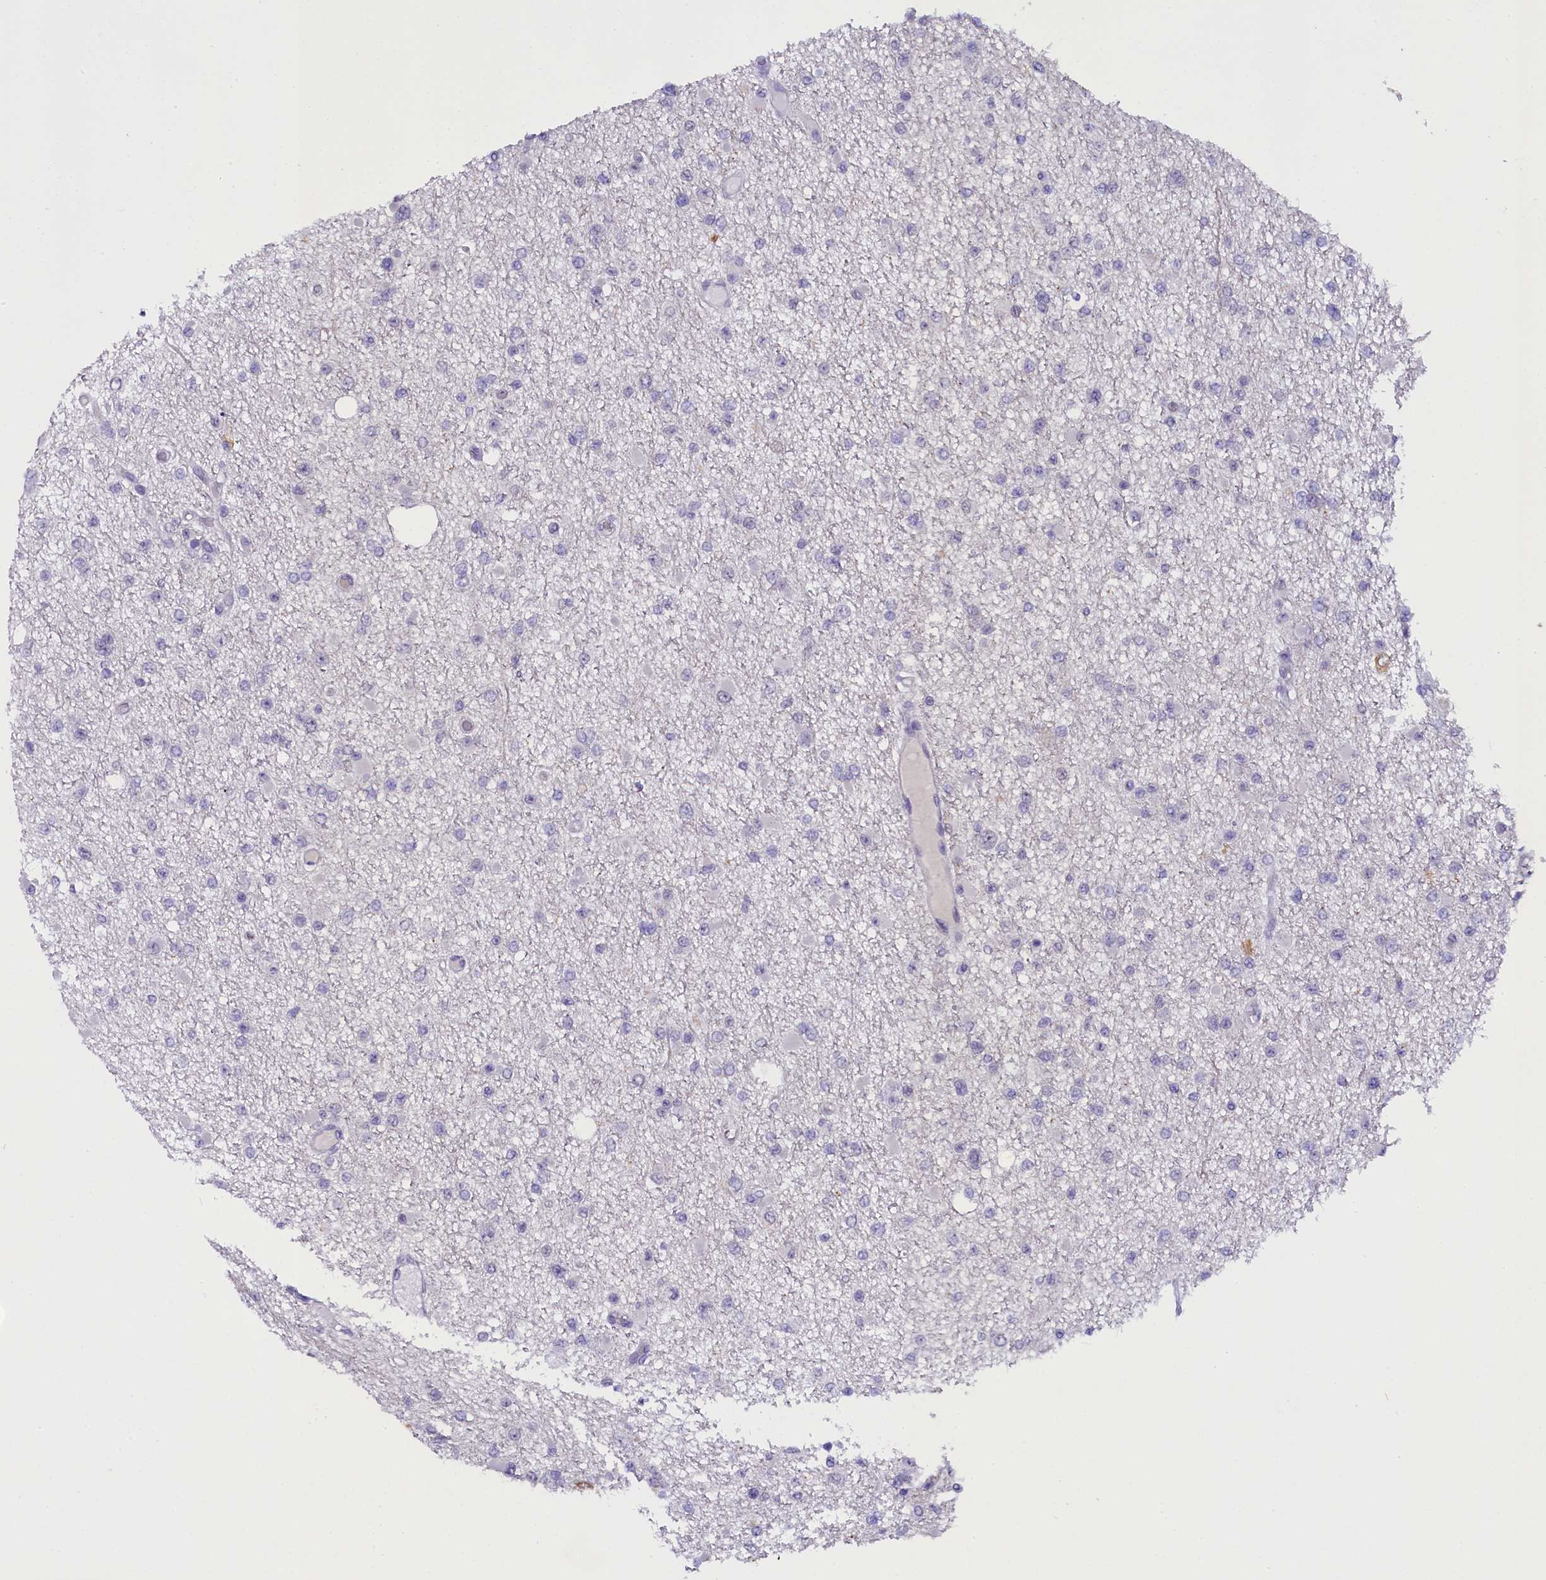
{"staining": {"intensity": "negative", "quantity": "none", "location": "none"}, "tissue": "glioma", "cell_type": "Tumor cells", "image_type": "cancer", "snomed": [{"axis": "morphology", "description": "Glioma, malignant, Low grade"}, {"axis": "topography", "description": "Brain"}], "caption": "Tumor cells are negative for protein expression in human glioma.", "gene": "OSGEP", "patient": {"sex": "female", "age": 22}}